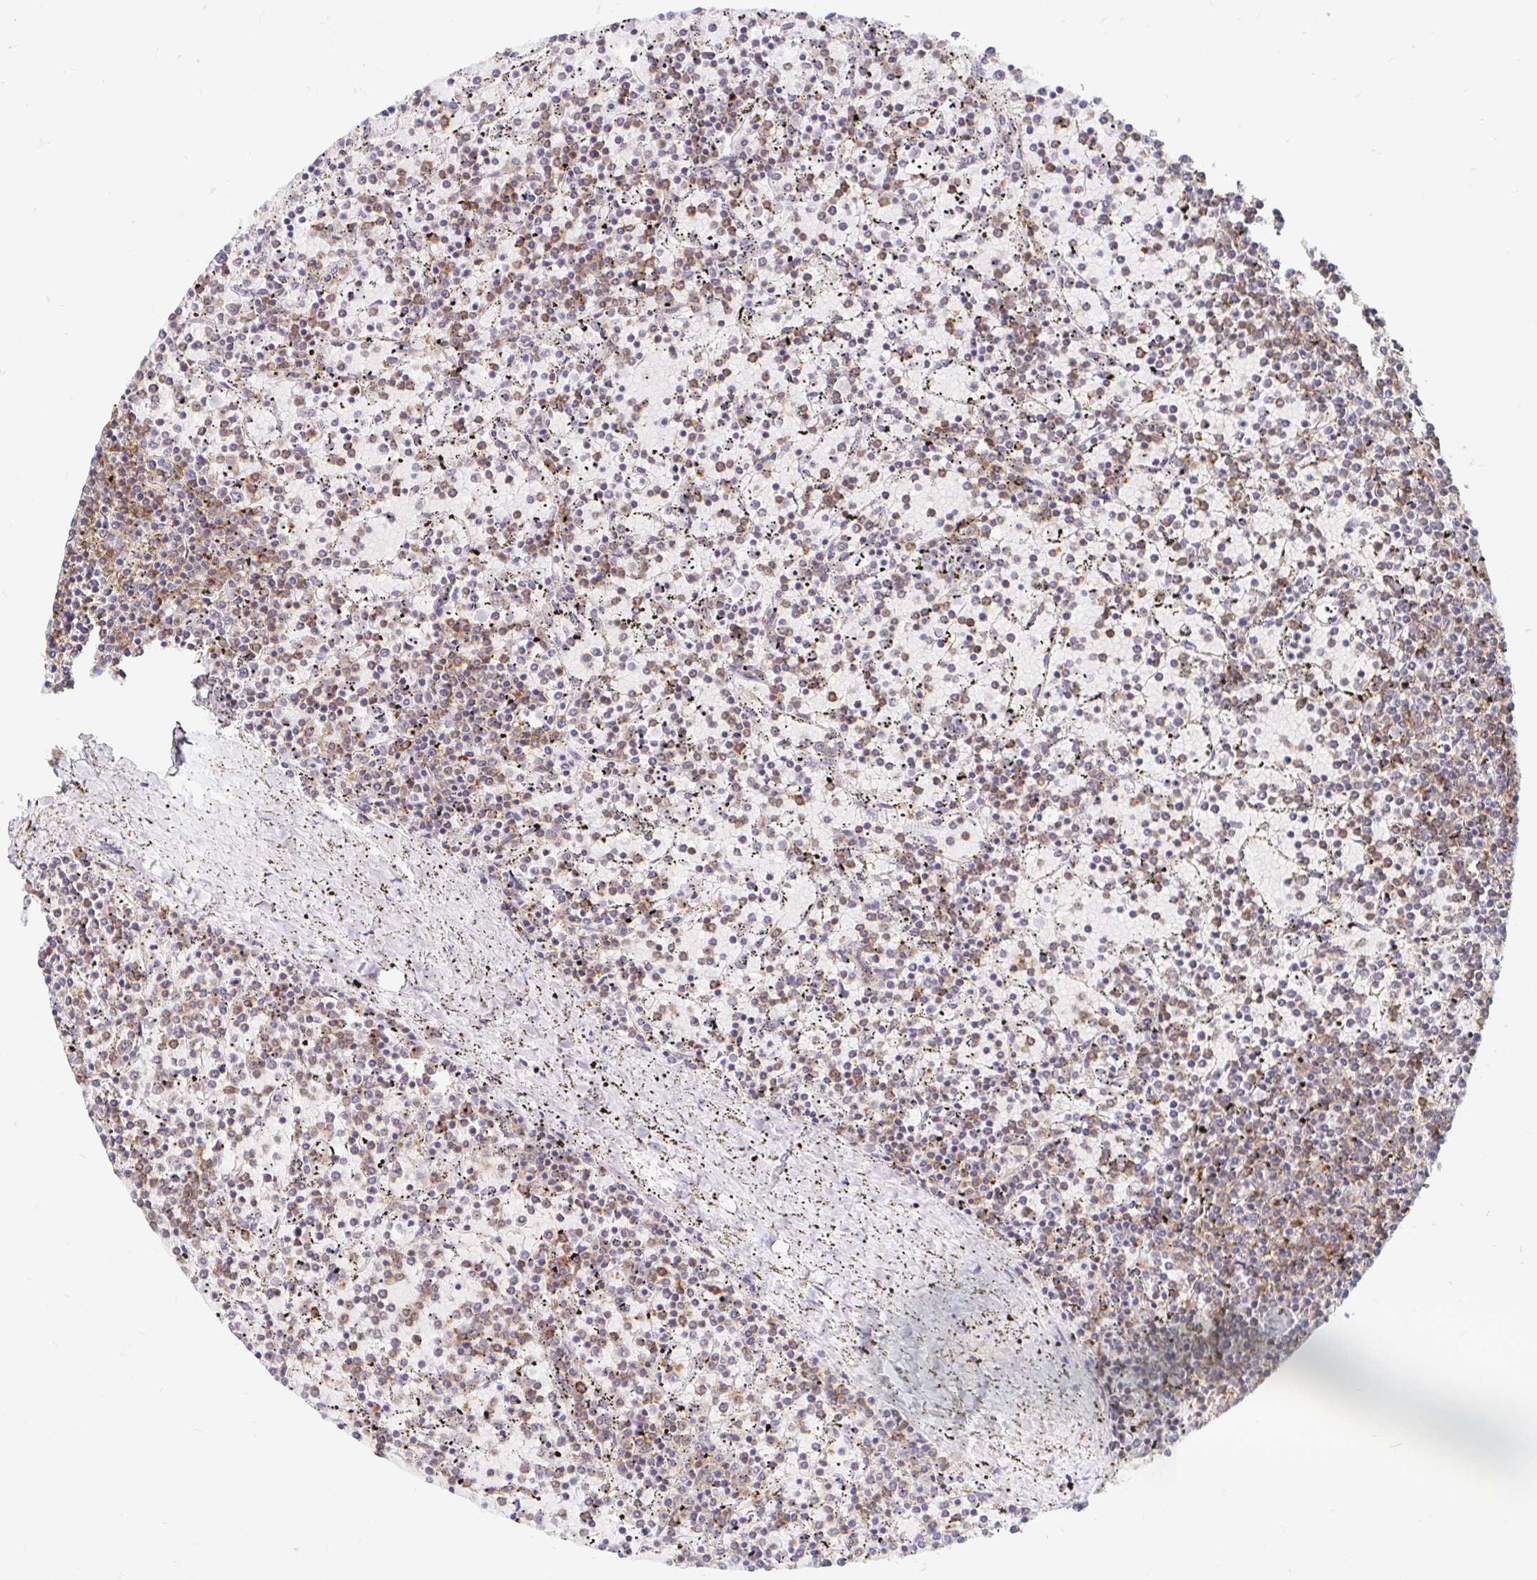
{"staining": {"intensity": "weak", "quantity": "25%-75%", "location": "cytoplasmic/membranous"}, "tissue": "lymphoma", "cell_type": "Tumor cells", "image_type": "cancer", "snomed": [{"axis": "morphology", "description": "Malignant lymphoma, non-Hodgkin's type, Low grade"}, {"axis": "topography", "description": "Spleen"}], "caption": "Weak cytoplasmic/membranous protein expression is appreciated in about 25%-75% of tumor cells in lymphoma.", "gene": "RBMX", "patient": {"sex": "female", "age": 77}}